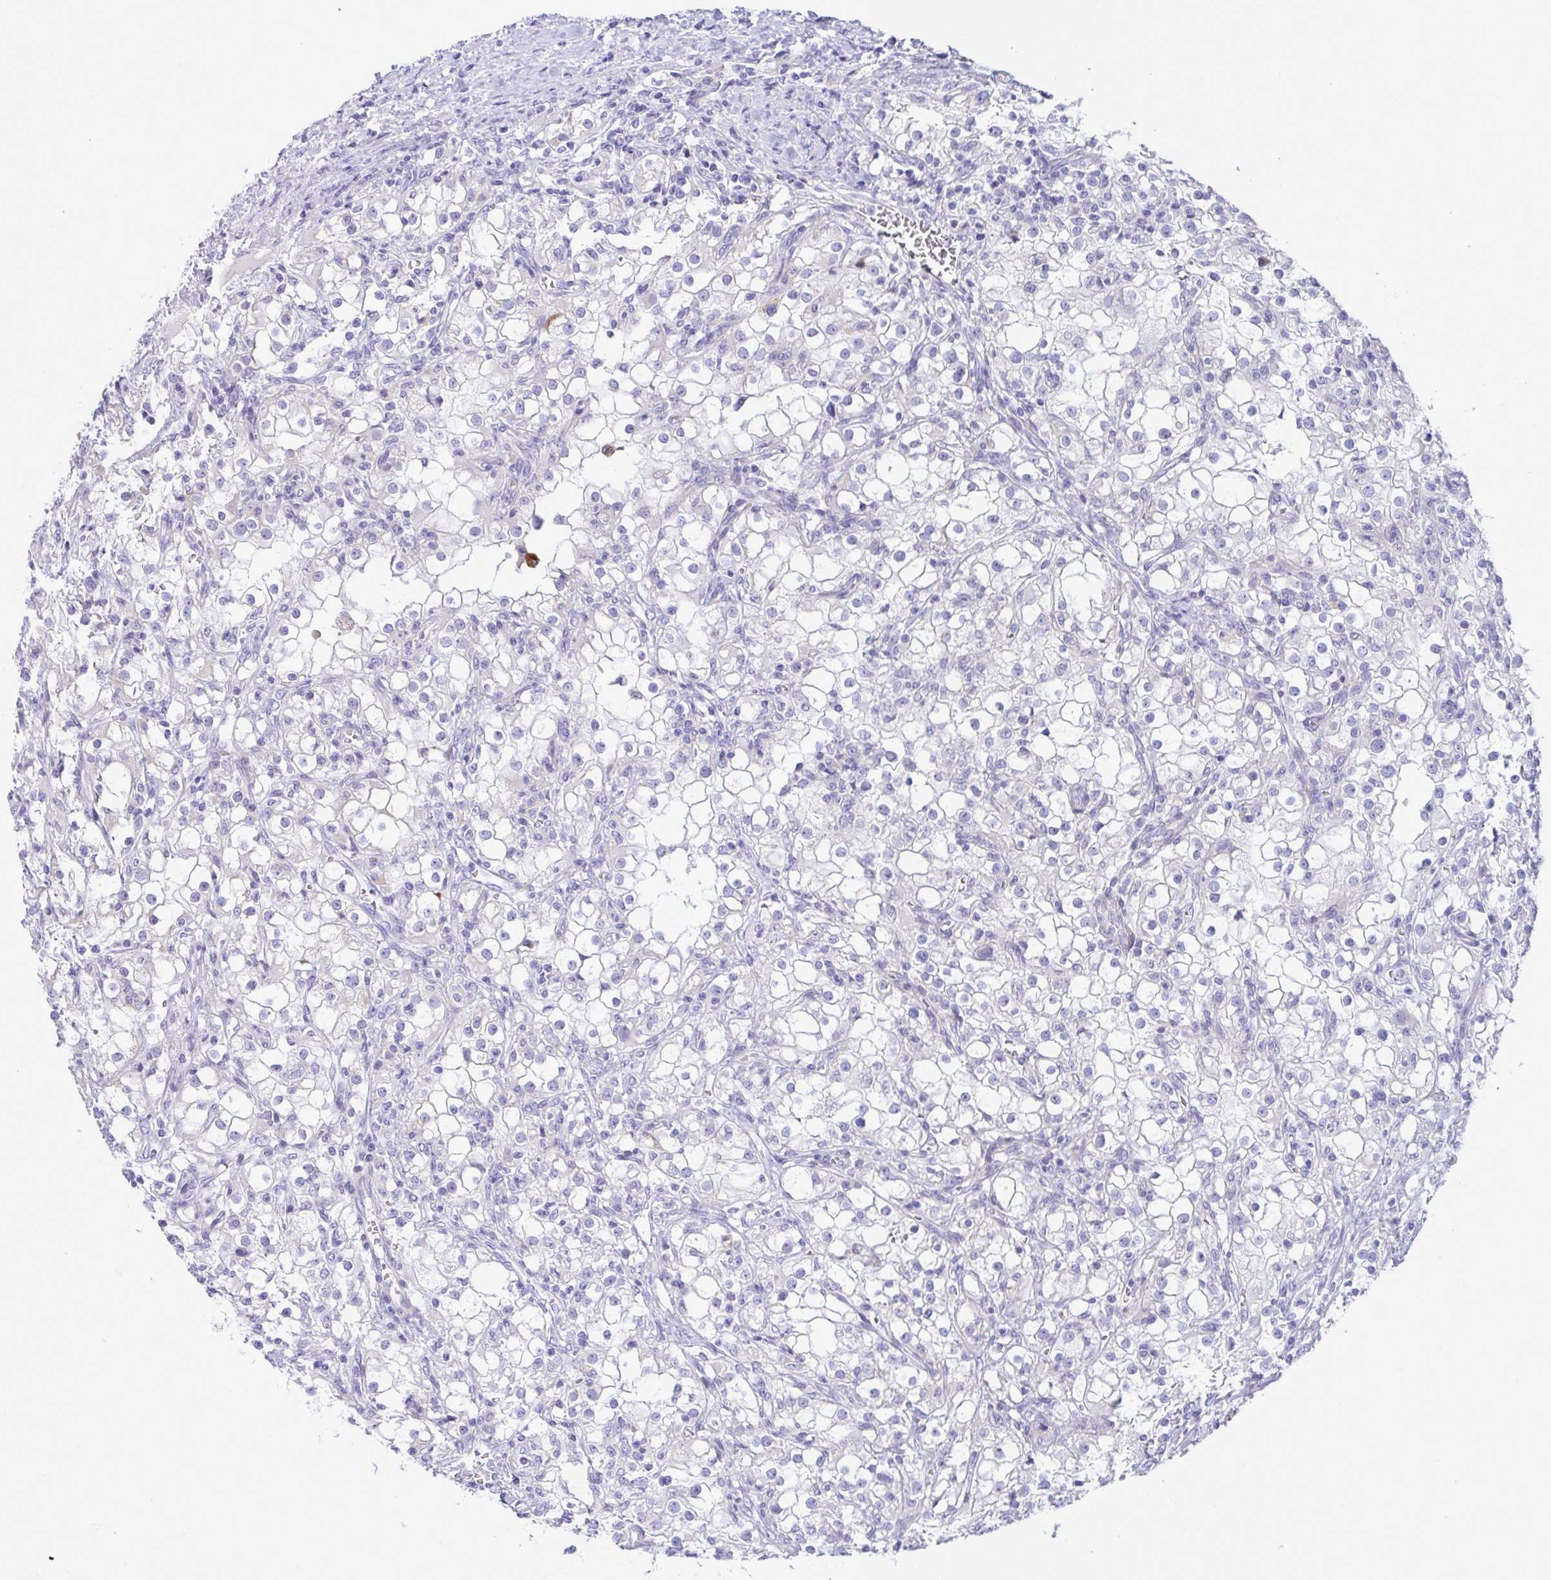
{"staining": {"intensity": "negative", "quantity": "none", "location": "none"}, "tissue": "renal cancer", "cell_type": "Tumor cells", "image_type": "cancer", "snomed": [{"axis": "morphology", "description": "Adenocarcinoma, NOS"}, {"axis": "topography", "description": "Kidney"}], "caption": "Tumor cells are negative for brown protein staining in adenocarcinoma (renal).", "gene": "DTX3", "patient": {"sex": "female", "age": 74}}